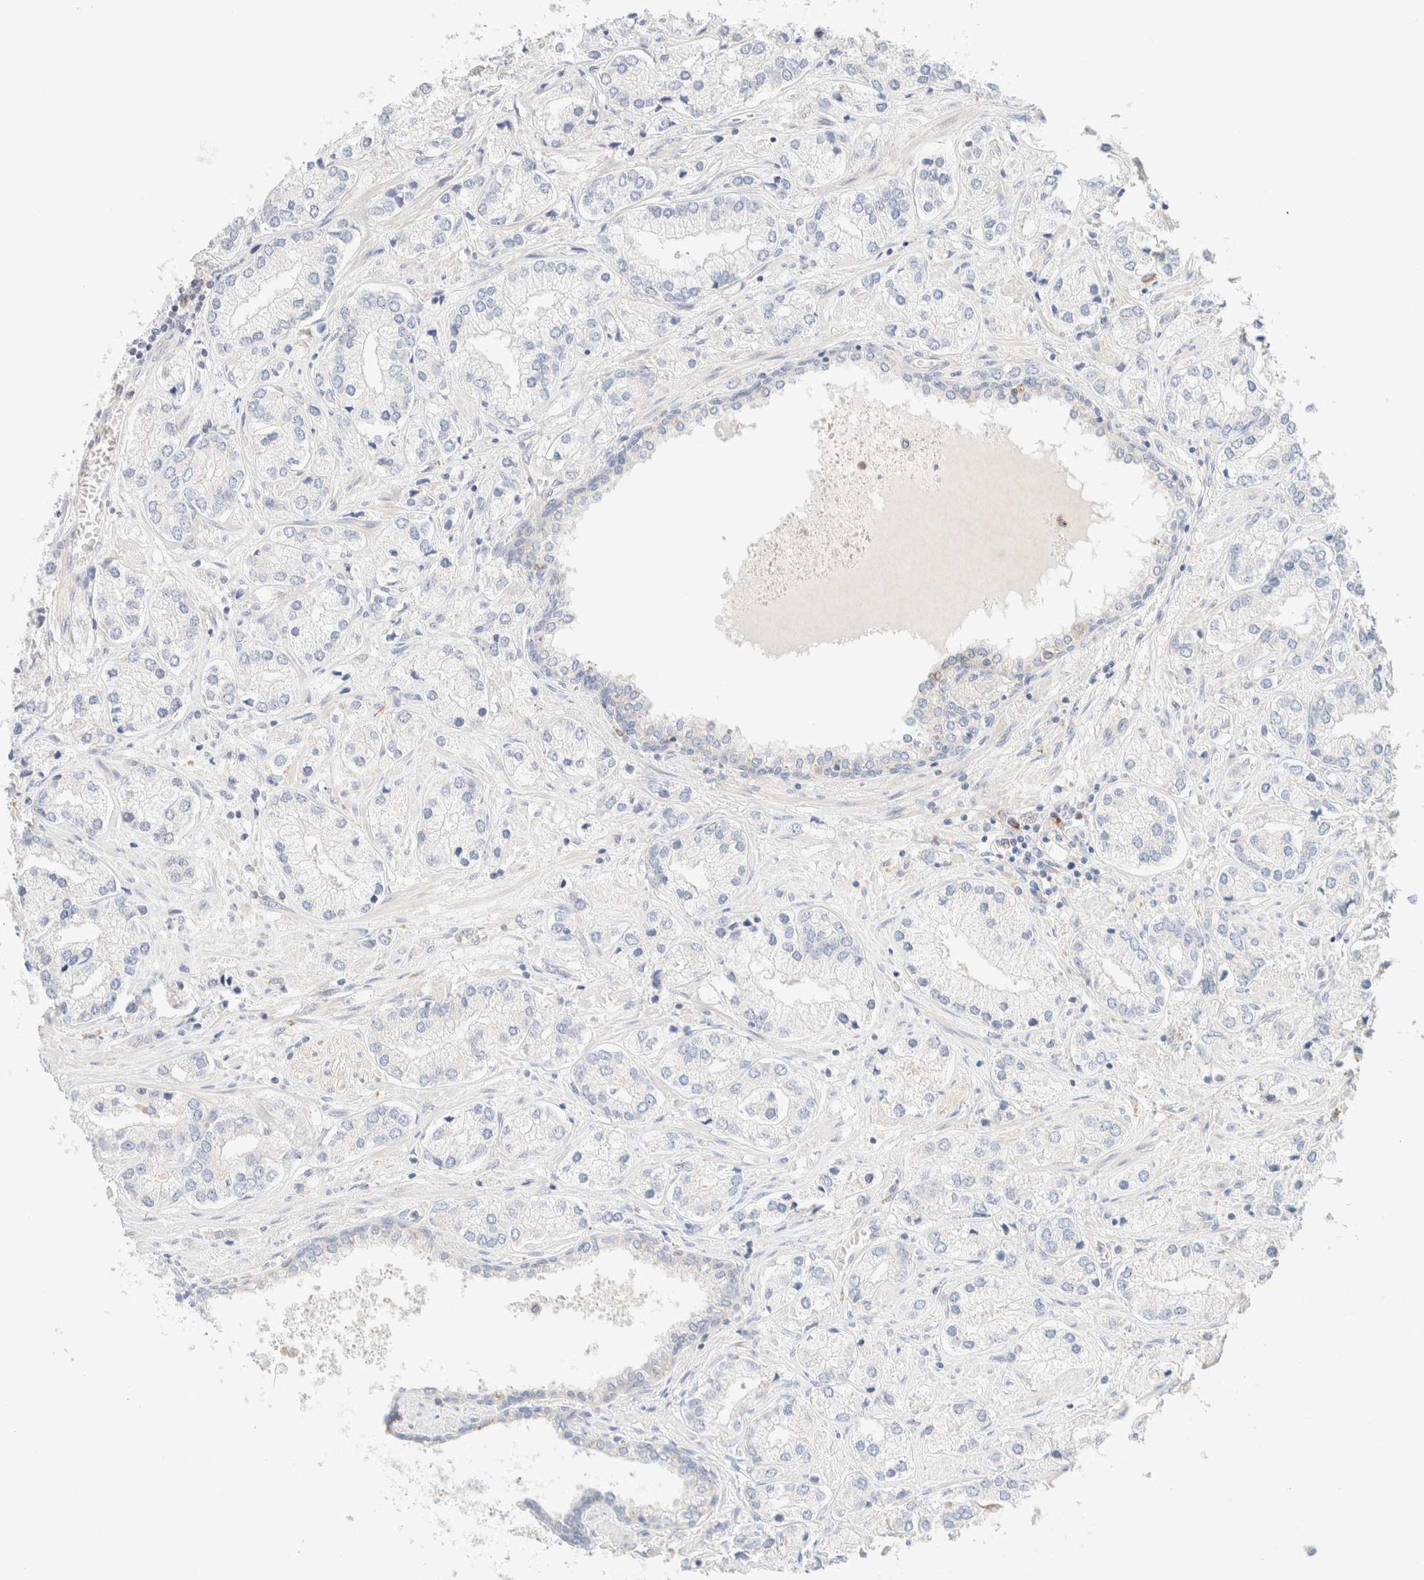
{"staining": {"intensity": "negative", "quantity": "none", "location": "none"}, "tissue": "prostate cancer", "cell_type": "Tumor cells", "image_type": "cancer", "snomed": [{"axis": "morphology", "description": "Adenocarcinoma, High grade"}, {"axis": "topography", "description": "Prostate"}], "caption": "An immunohistochemistry (IHC) image of adenocarcinoma (high-grade) (prostate) is shown. There is no staining in tumor cells of adenocarcinoma (high-grade) (prostate).", "gene": "SARM1", "patient": {"sex": "male", "age": 66}}